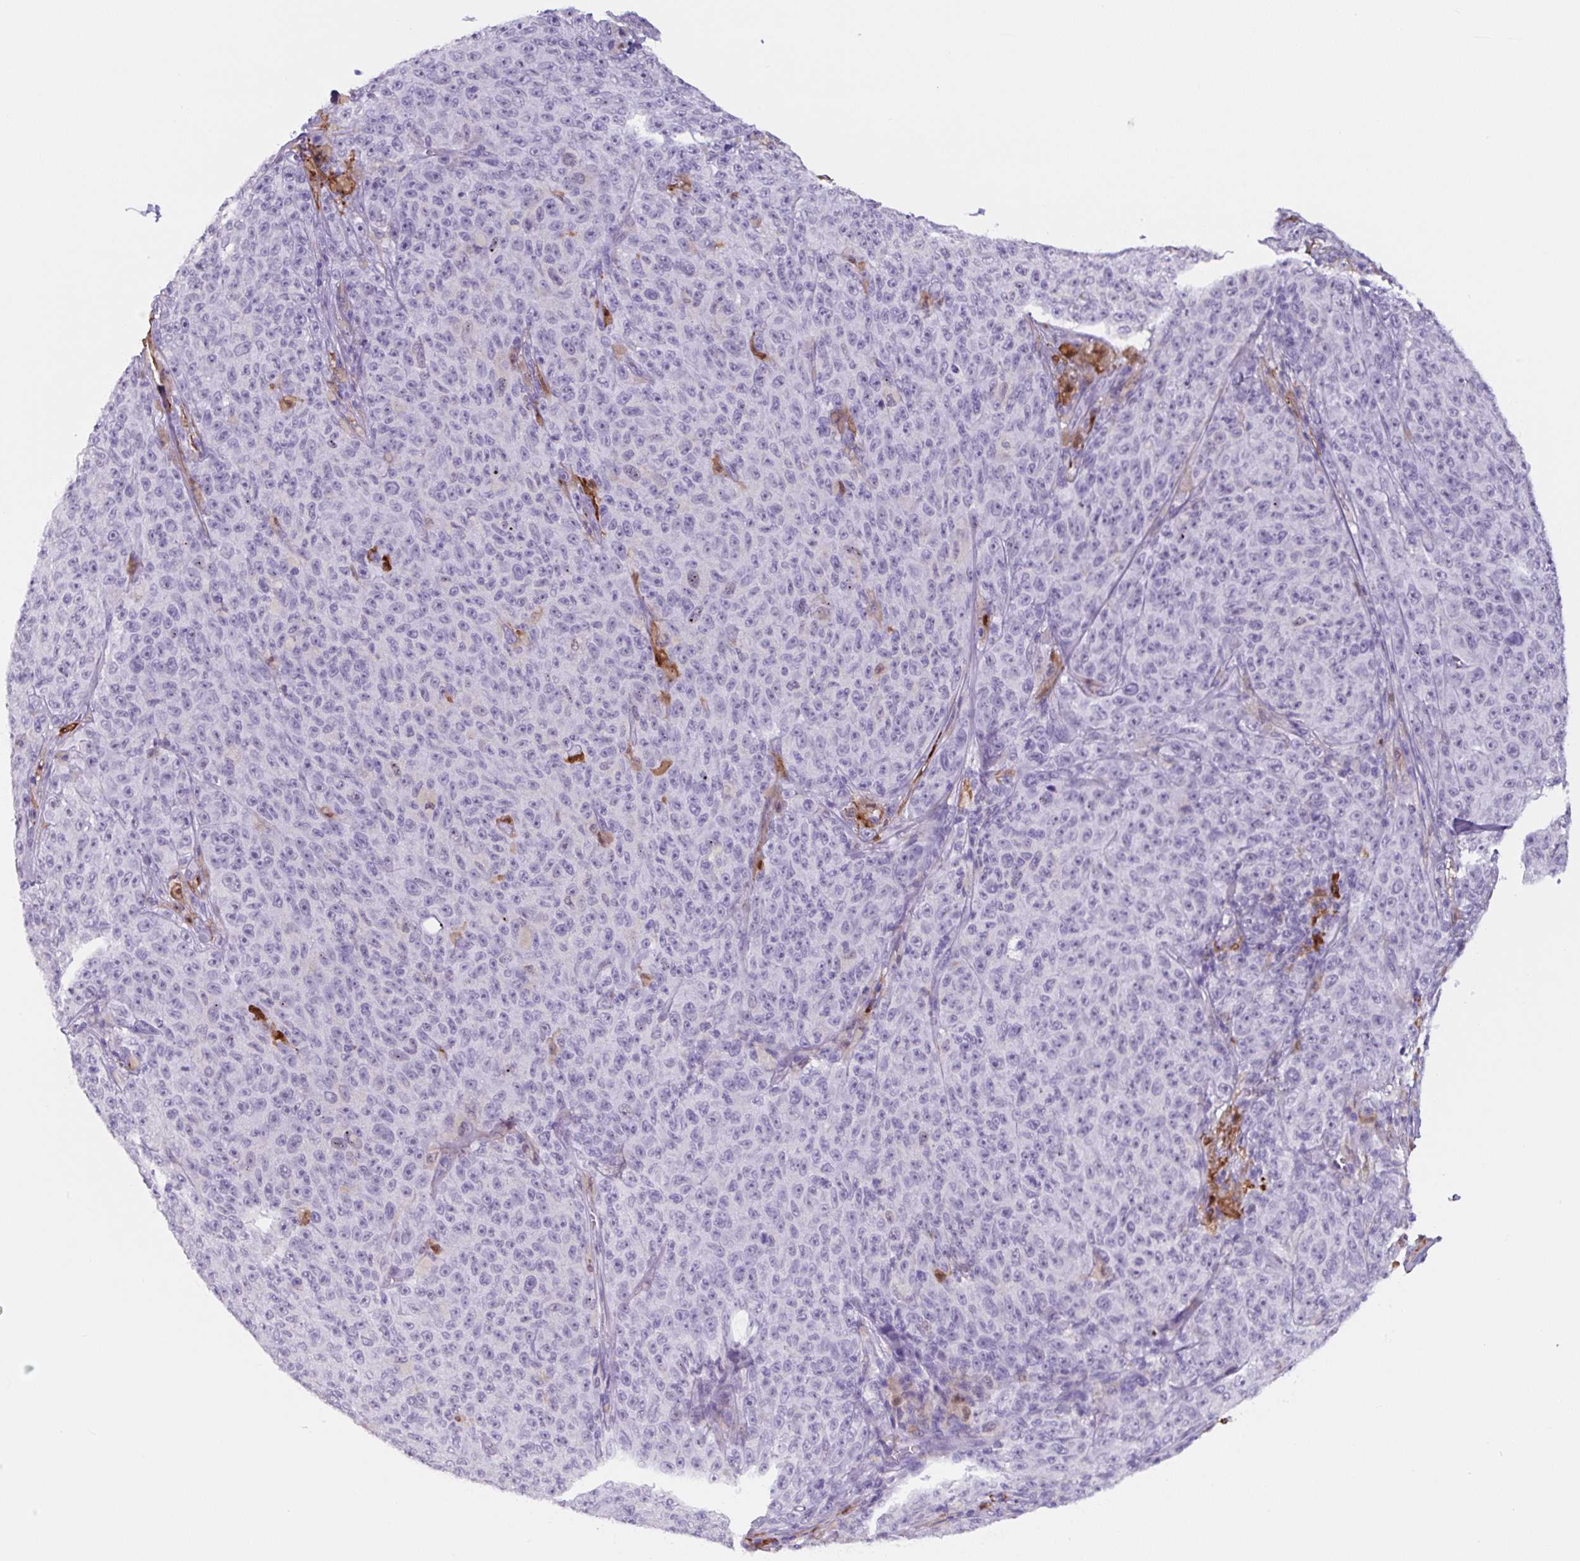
{"staining": {"intensity": "negative", "quantity": "none", "location": "none"}, "tissue": "melanoma", "cell_type": "Tumor cells", "image_type": "cancer", "snomed": [{"axis": "morphology", "description": "Malignant melanoma, NOS"}, {"axis": "topography", "description": "Skin"}], "caption": "A photomicrograph of human malignant melanoma is negative for staining in tumor cells.", "gene": "TNFRSF8", "patient": {"sex": "female", "age": 82}}